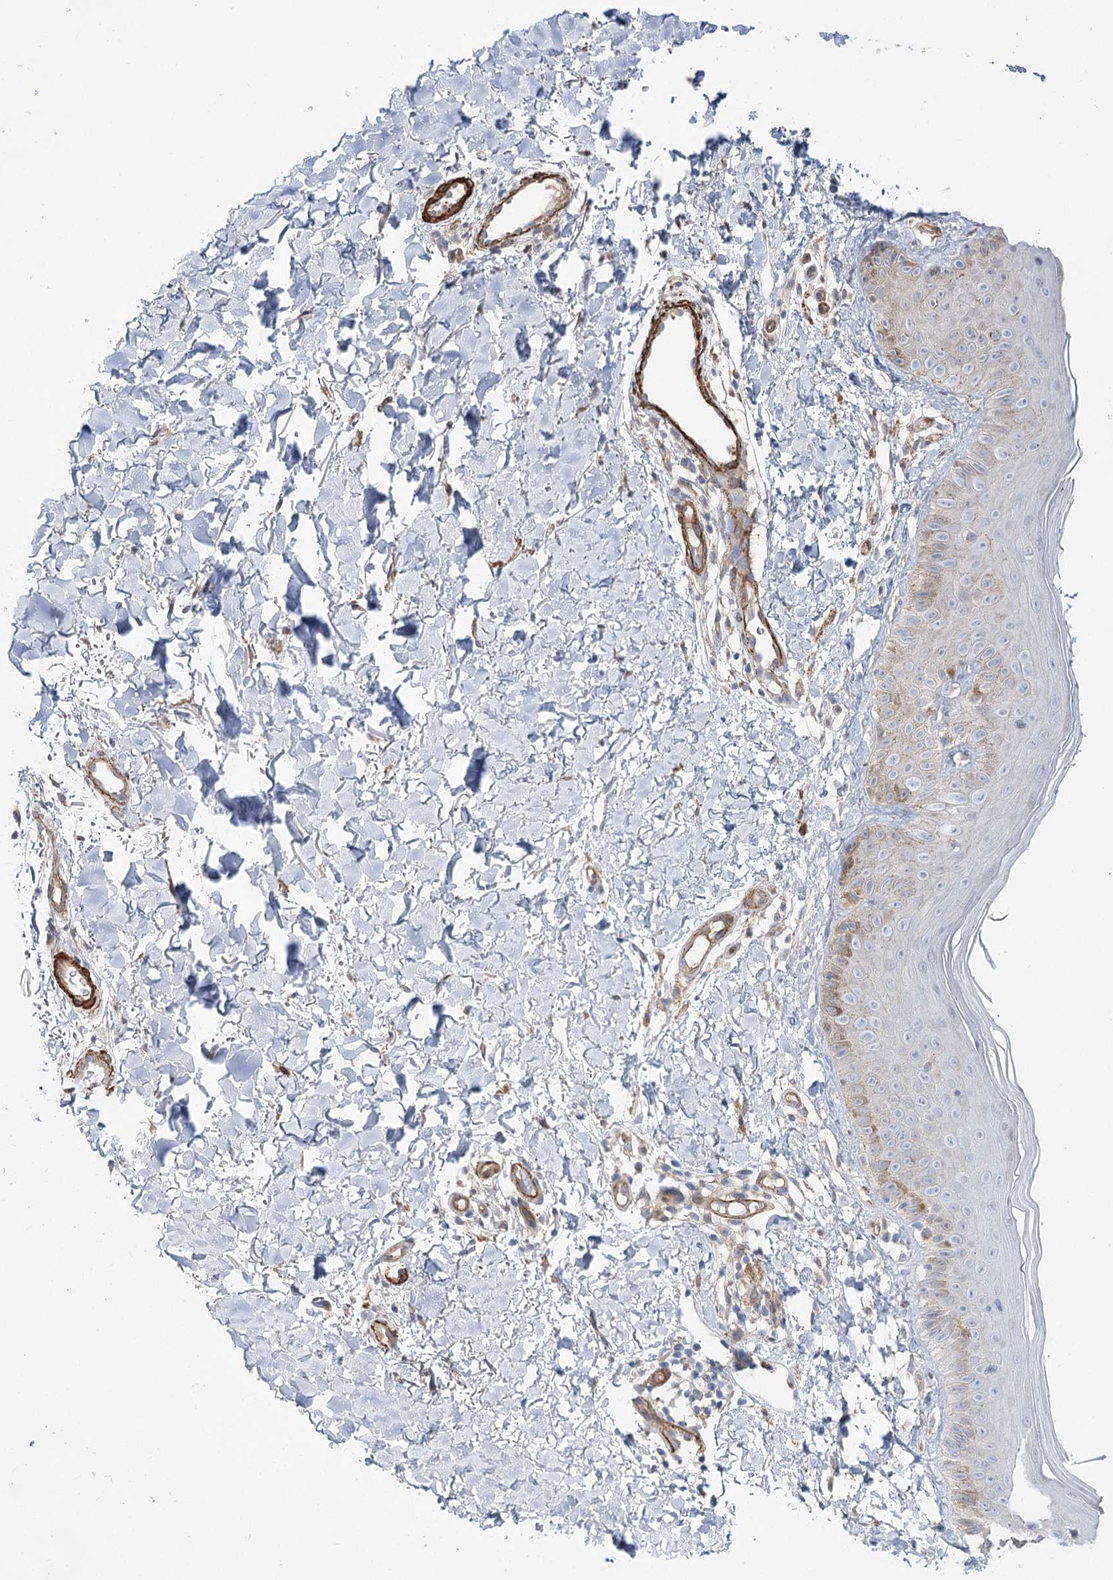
{"staining": {"intensity": "negative", "quantity": "none", "location": "none"}, "tissue": "skin", "cell_type": "Fibroblasts", "image_type": "normal", "snomed": [{"axis": "morphology", "description": "Normal tissue, NOS"}, {"axis": "topography", "description": "Skin"}], "caption": "Photomicrograph shows no significant protein staining in fibroblasts of normal skin.", "gene": "WASHC3", "patient": {"sex": "male", "age": 52}}